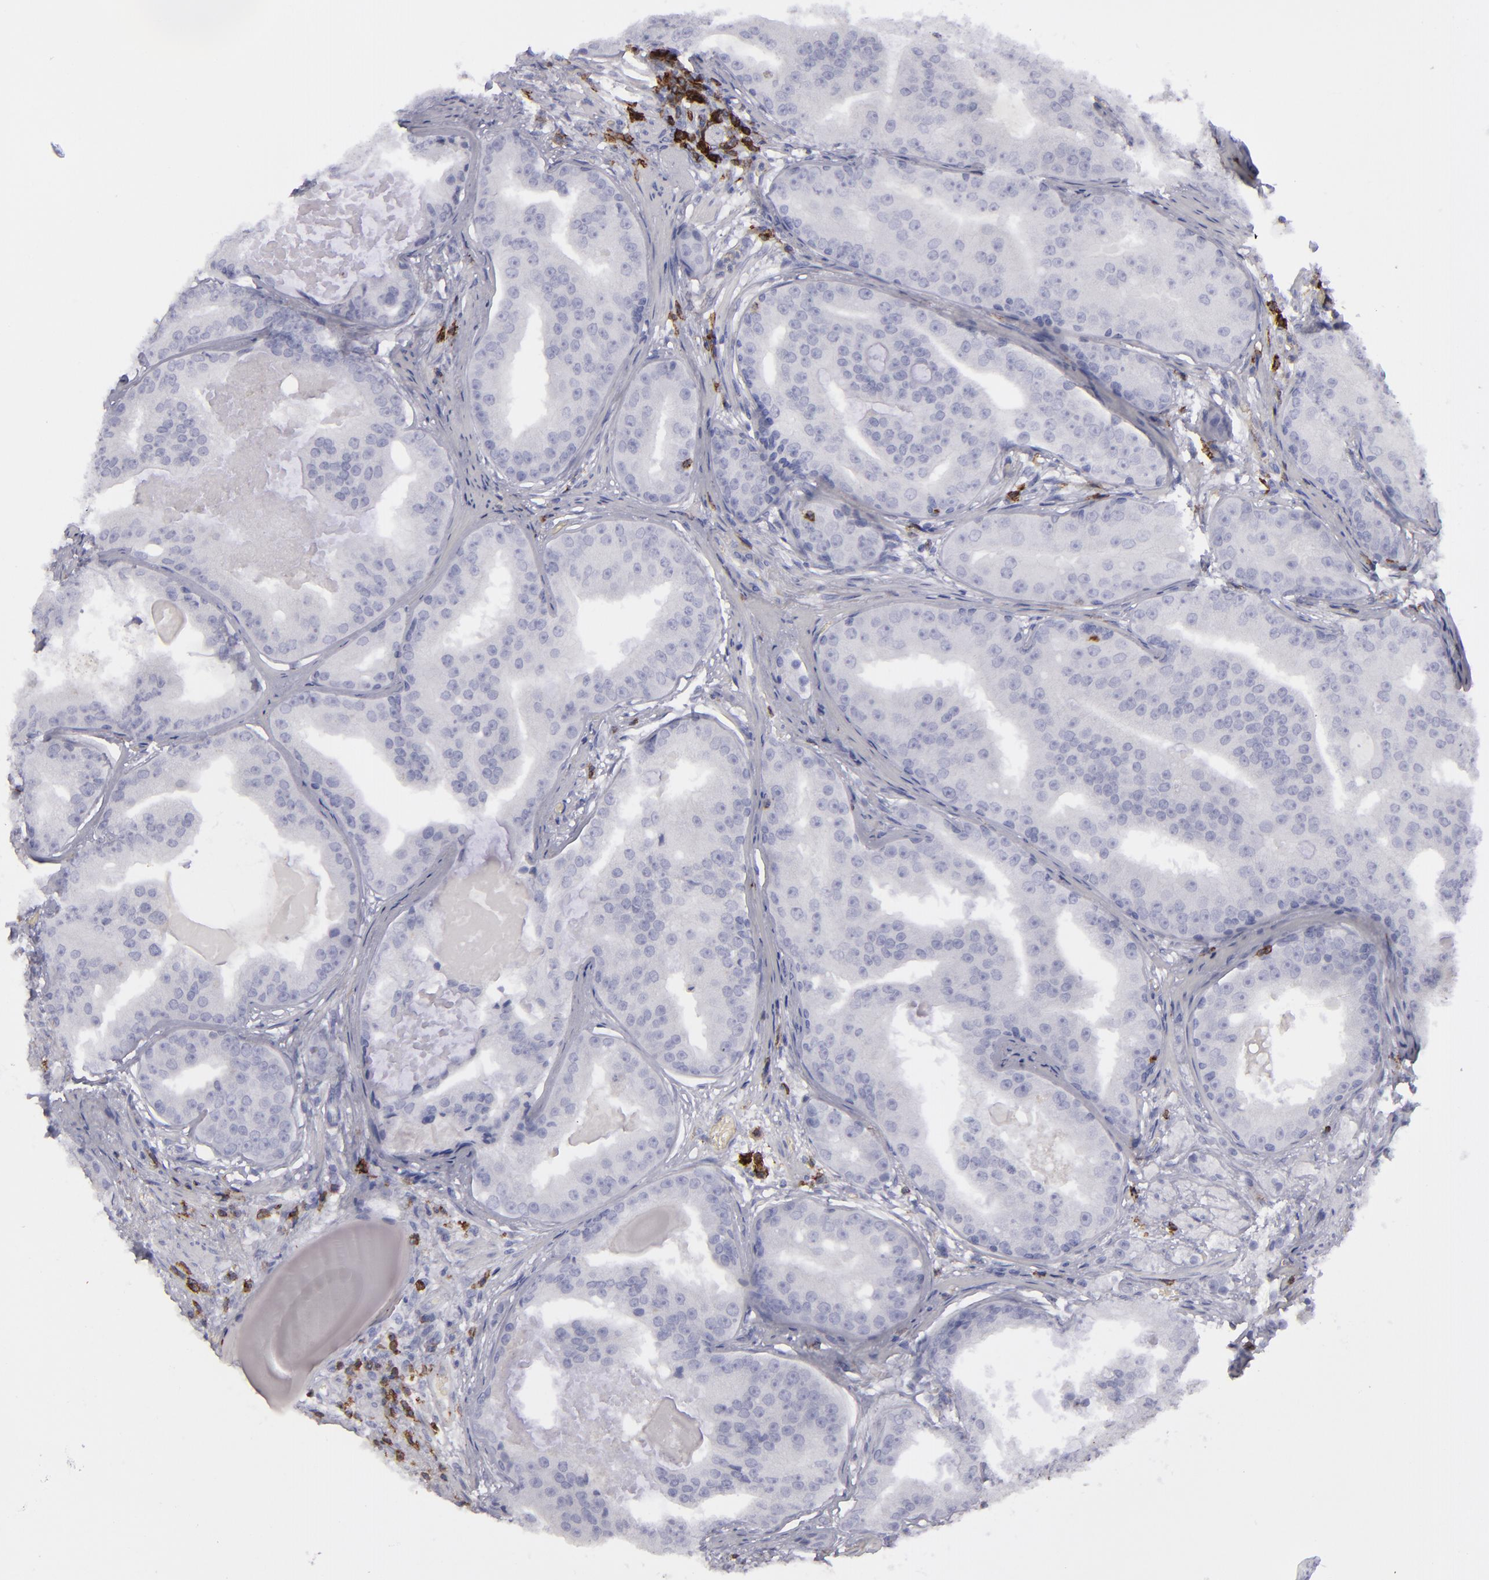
{"staining": {"intensity": "negative", "quantity": "none", "location": "none"}, "tissue": "prostate cancer", "cell_type": "Tumor cells", "image_type": "cancer", "snomed": [{"axis": "morphology", "description": "Adenocarcinoma, High grade"}, {"axis": "topography", "description": "Prostate"}], "caption": "Prostate cancer was stained to show a protein in brown. There is no significant staining in tumor cells.", "gene": "CD27", "patient": {"sex": "male", "age": 68}}